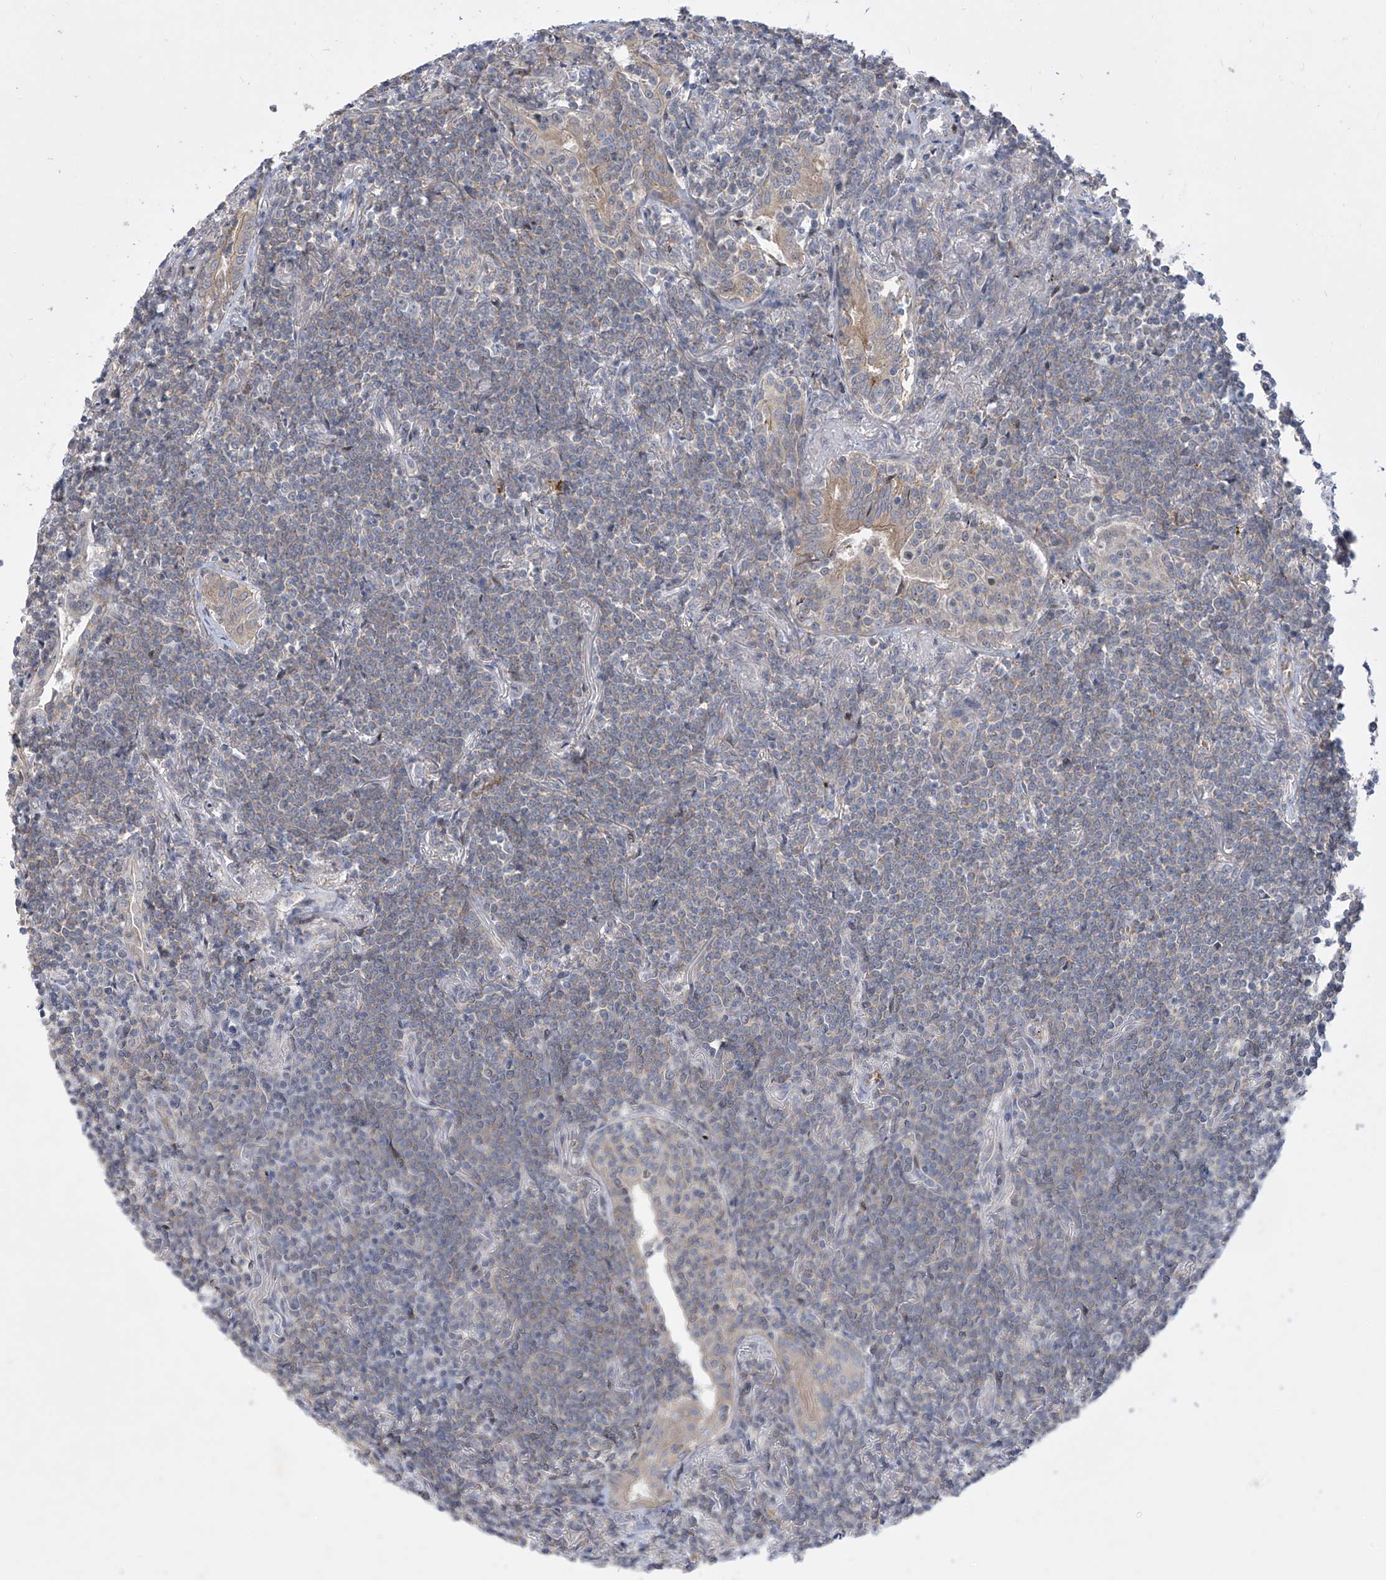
{"staining": {"intensity": "weak", "quantity": "<25%", "location": "cytoplasmic/membranous"}, "tissue": "lymphoma", "cell_type": "Tumor cells", "image_type": "cancer", "snomed": [{"axis": "morphology", "description": "Malignant lymphoma, non-Hodgkin's type, Low grade"}, {"axis": "topography", "description": "Lung"}], "caption": "This is a micrograph of immunohistochemistry (IHC) staining of lymphoma, which shows no staining in tumor cells.", "gene": "LRRC1", "patient": {"sex": "female", "age": 71}}